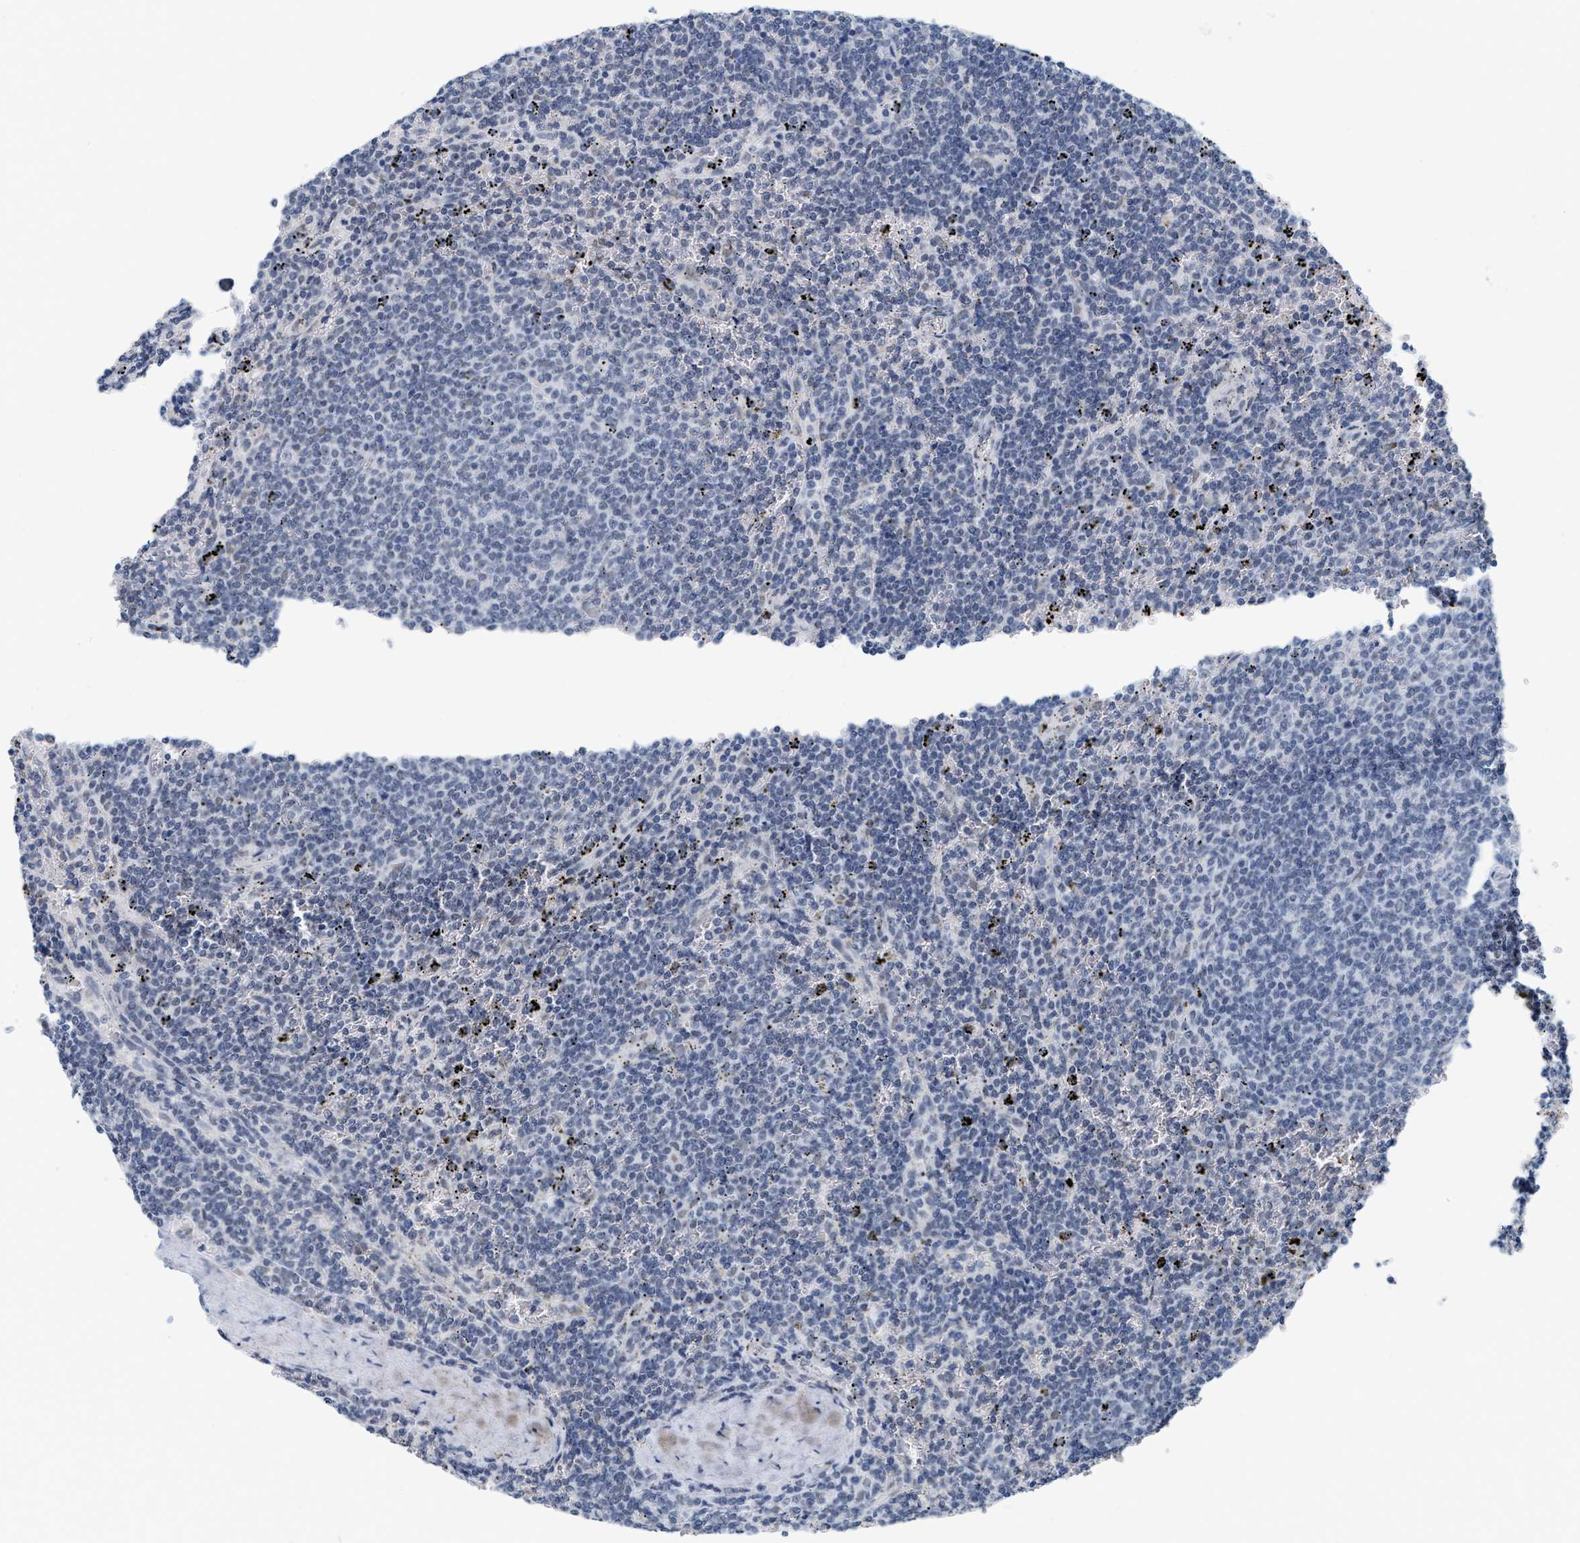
{"staining": {"intensity": "negative", "quantity": "none", "location": "none"}, "tissue": "lymphoma", "cell_type": "Tumor cells", "image_type": "cancer", "snomed": [{"axis": "morphology", "description": "Malignant lymphoma, non-Hodgkin's type, Low grade"}, {"axis": "topography", "description": "Spleen"}], "caption": "A high-resolution photomicrograph shows IHC staining of malignant lymphoma, non-Hodgkin's type (low-grade), which reveals no significant expression in tumor cells. (DAB (3,3'-diaminobenzidine) immunohistochemistry (IHC) with hematoxylin counter stain).", "gene": "XIRP1", "patient": {"sex": "female", "age": 50}}